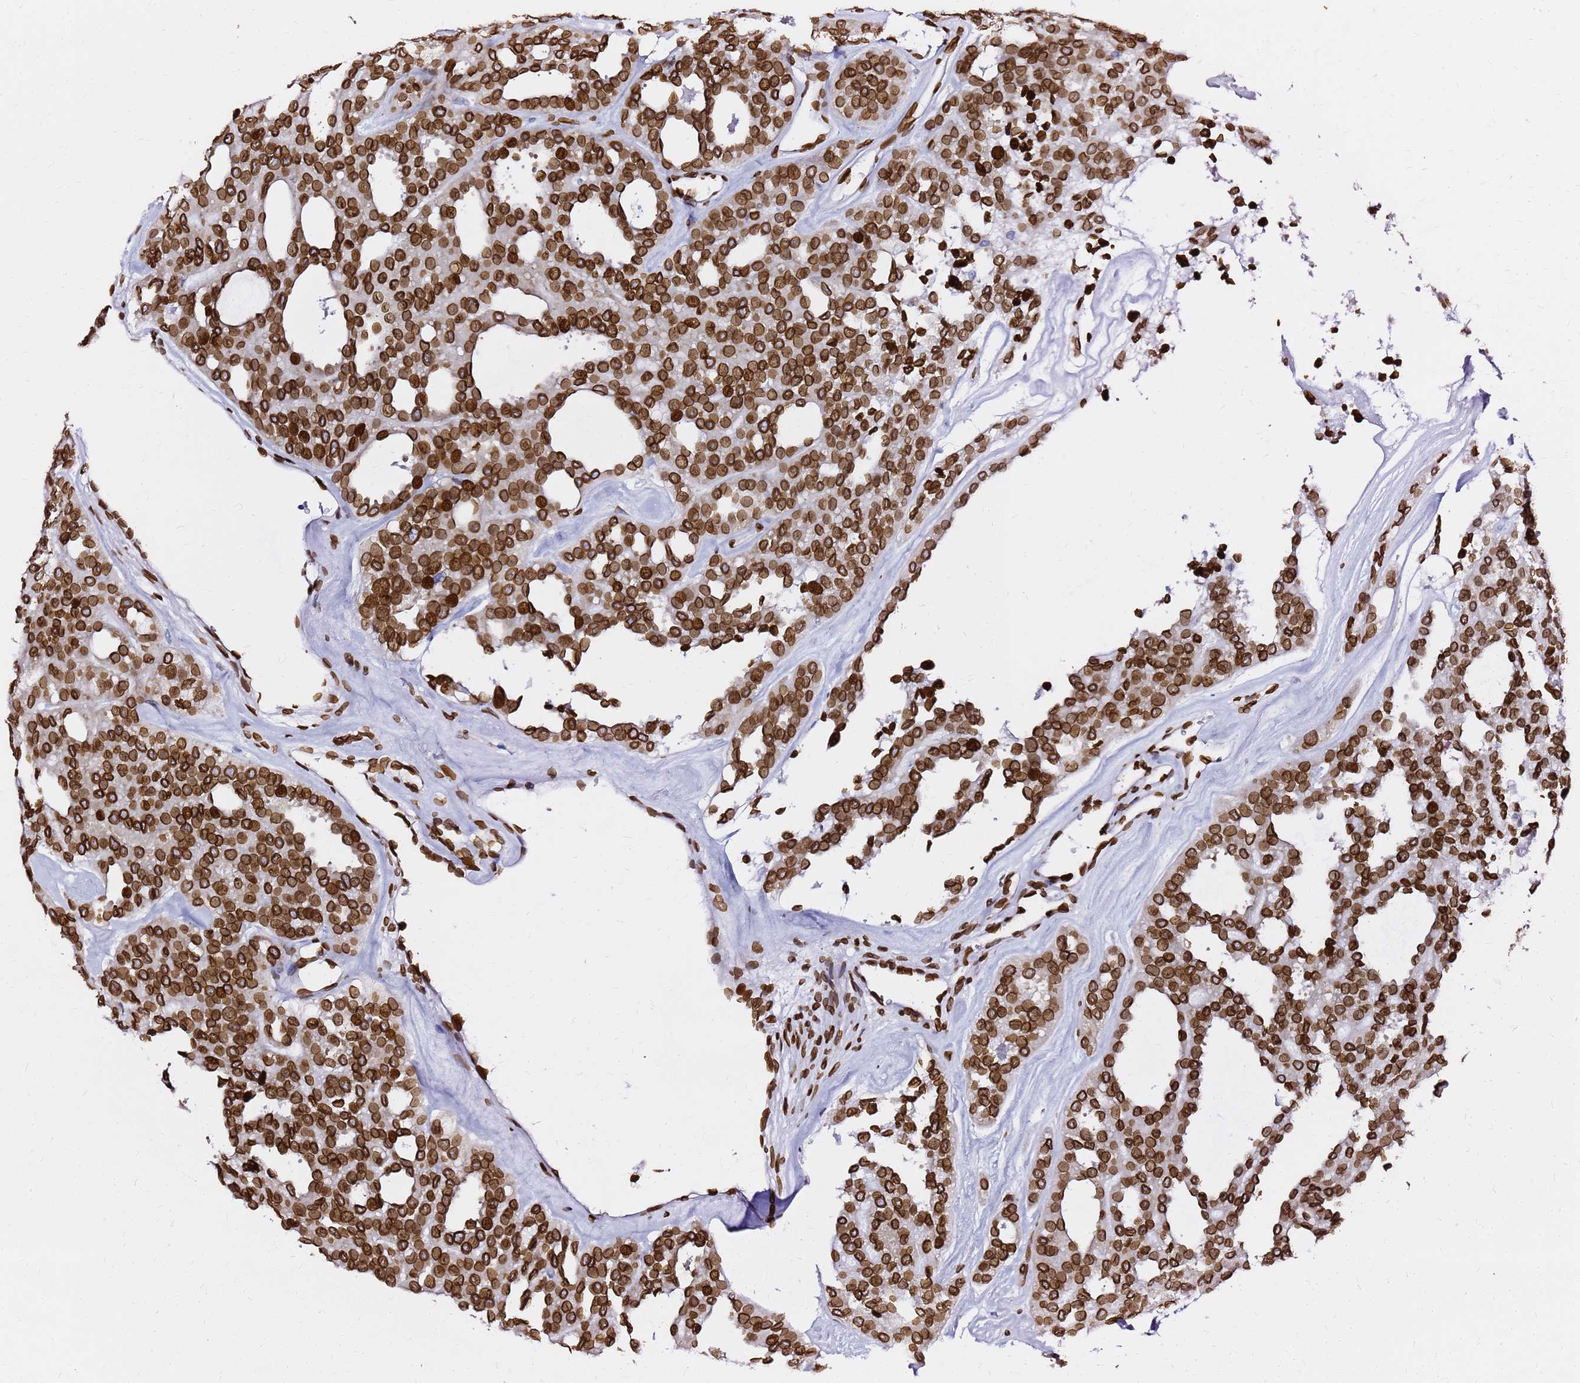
{"staining": {"intensity": "strong", "quantity": ">75%", "location": "cytoplasmic/membranous,nuclear"}, "tissue": "thyroid cancer", "cell_type": "Tumor cells", "image_type": "cancer", "snomed": [{"axis": "morphology", "description": "Follicular adenoma carcinoma, NOS"}, {"axis": "topography", "description": "Thyroid gland"}], "caption": "Thyroid cancer stained with a protein marker reveals strong staining in tumor cells.", "gene": "C6orf141", "patient": {"sex": "male", "age": 75}}